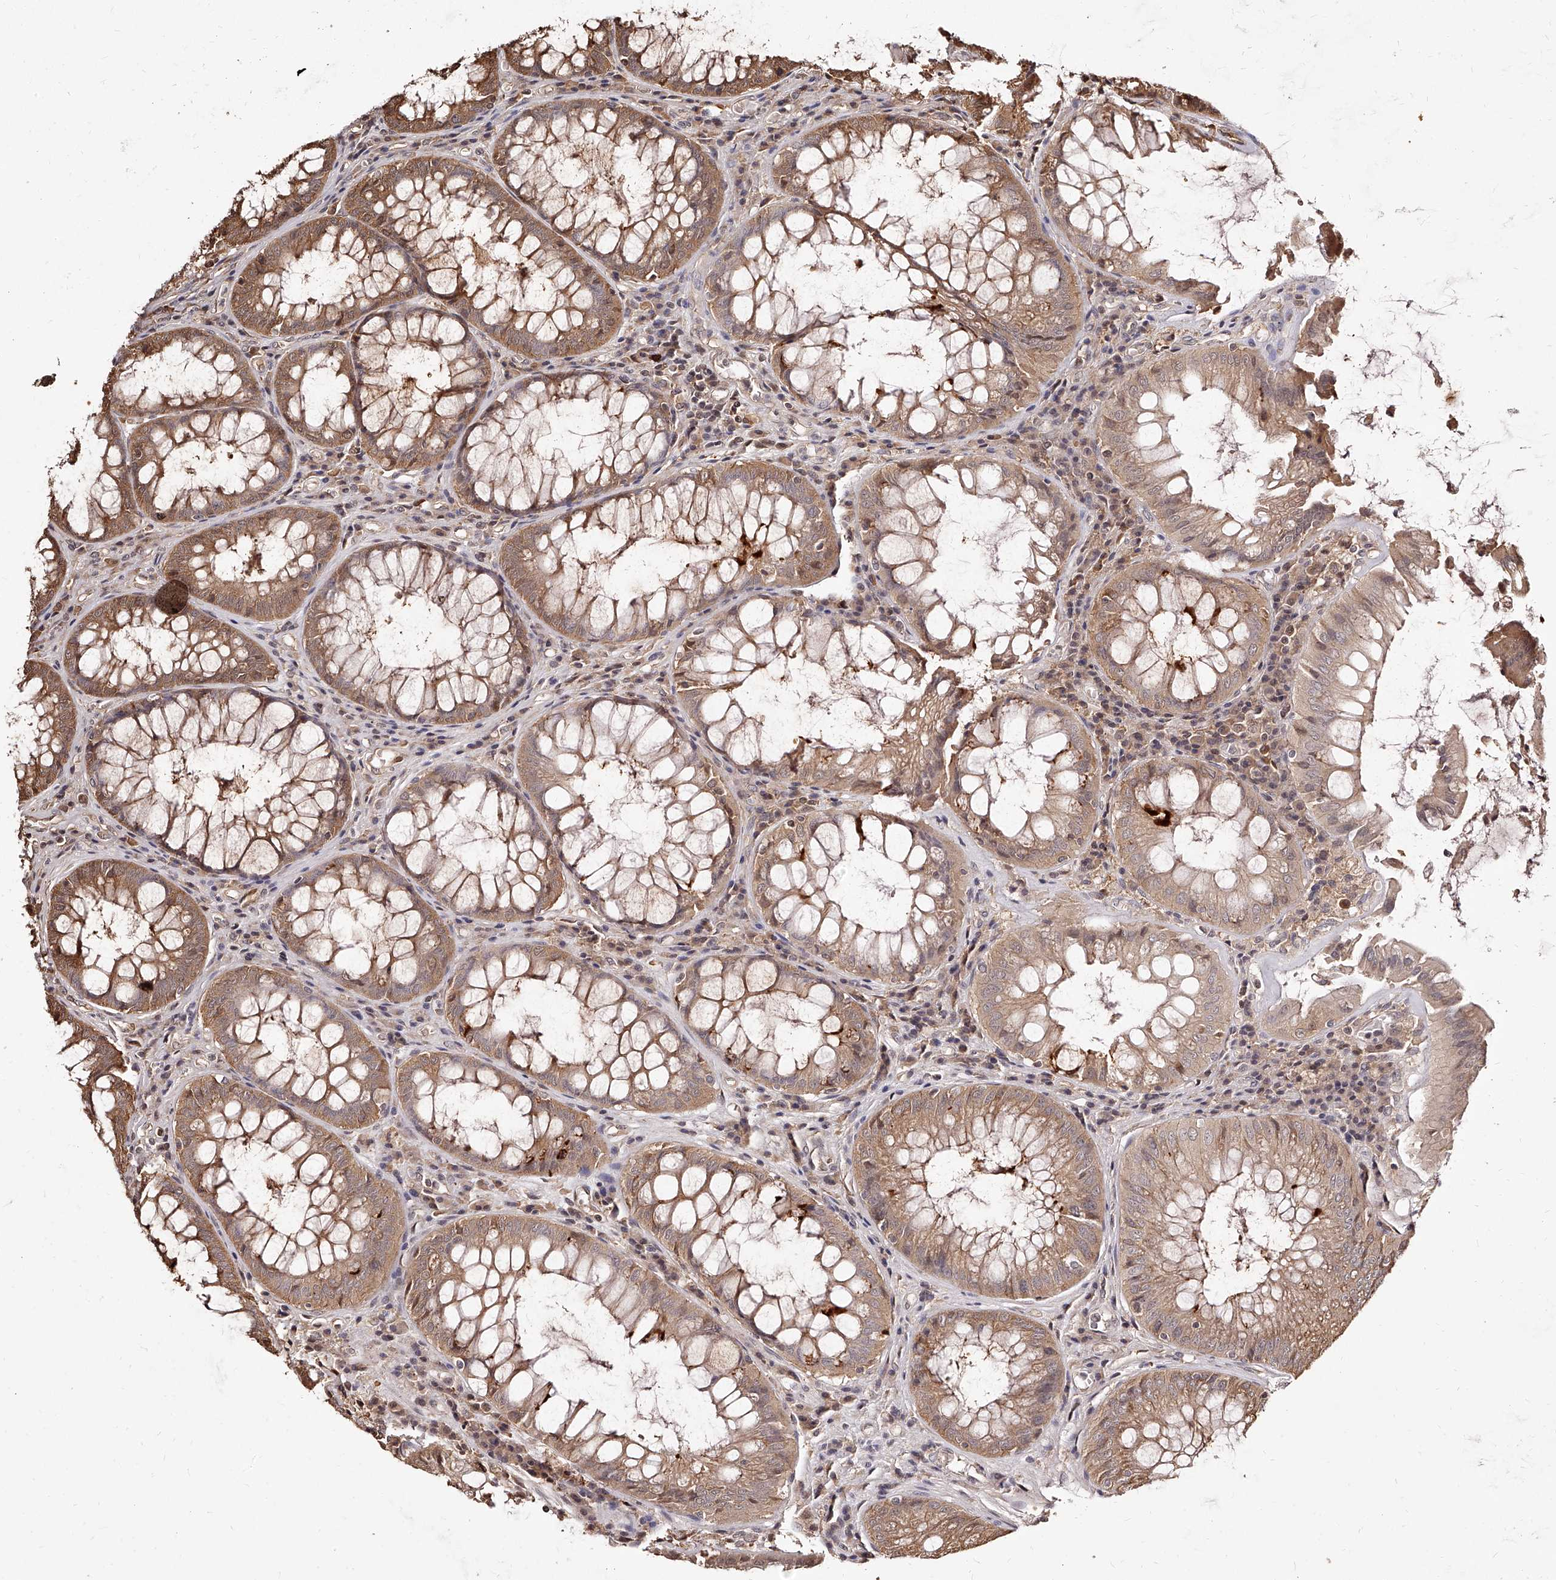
{"staining": {"intensity": "moderate", "quantity": ">75%", "location": "cytoplasmic/membranous"}, "tissue": "colorectal cancer", "cell_type": "Tumor cells", "image_type": "cancer", "snomed": [{"axis": "morphology", "description": "Adenocarcinoma, NOS"}, {"axis": "topography", "description": "Rectum"}], "caption": "This is an image of IHC staining of colorectal cancer (adenocarcinoma), which shows moderate staining in the cytoplasmic/membranous of tumor cells.", "gene": "ZNF582", "patient": {"sex": "male", "age": 84}}